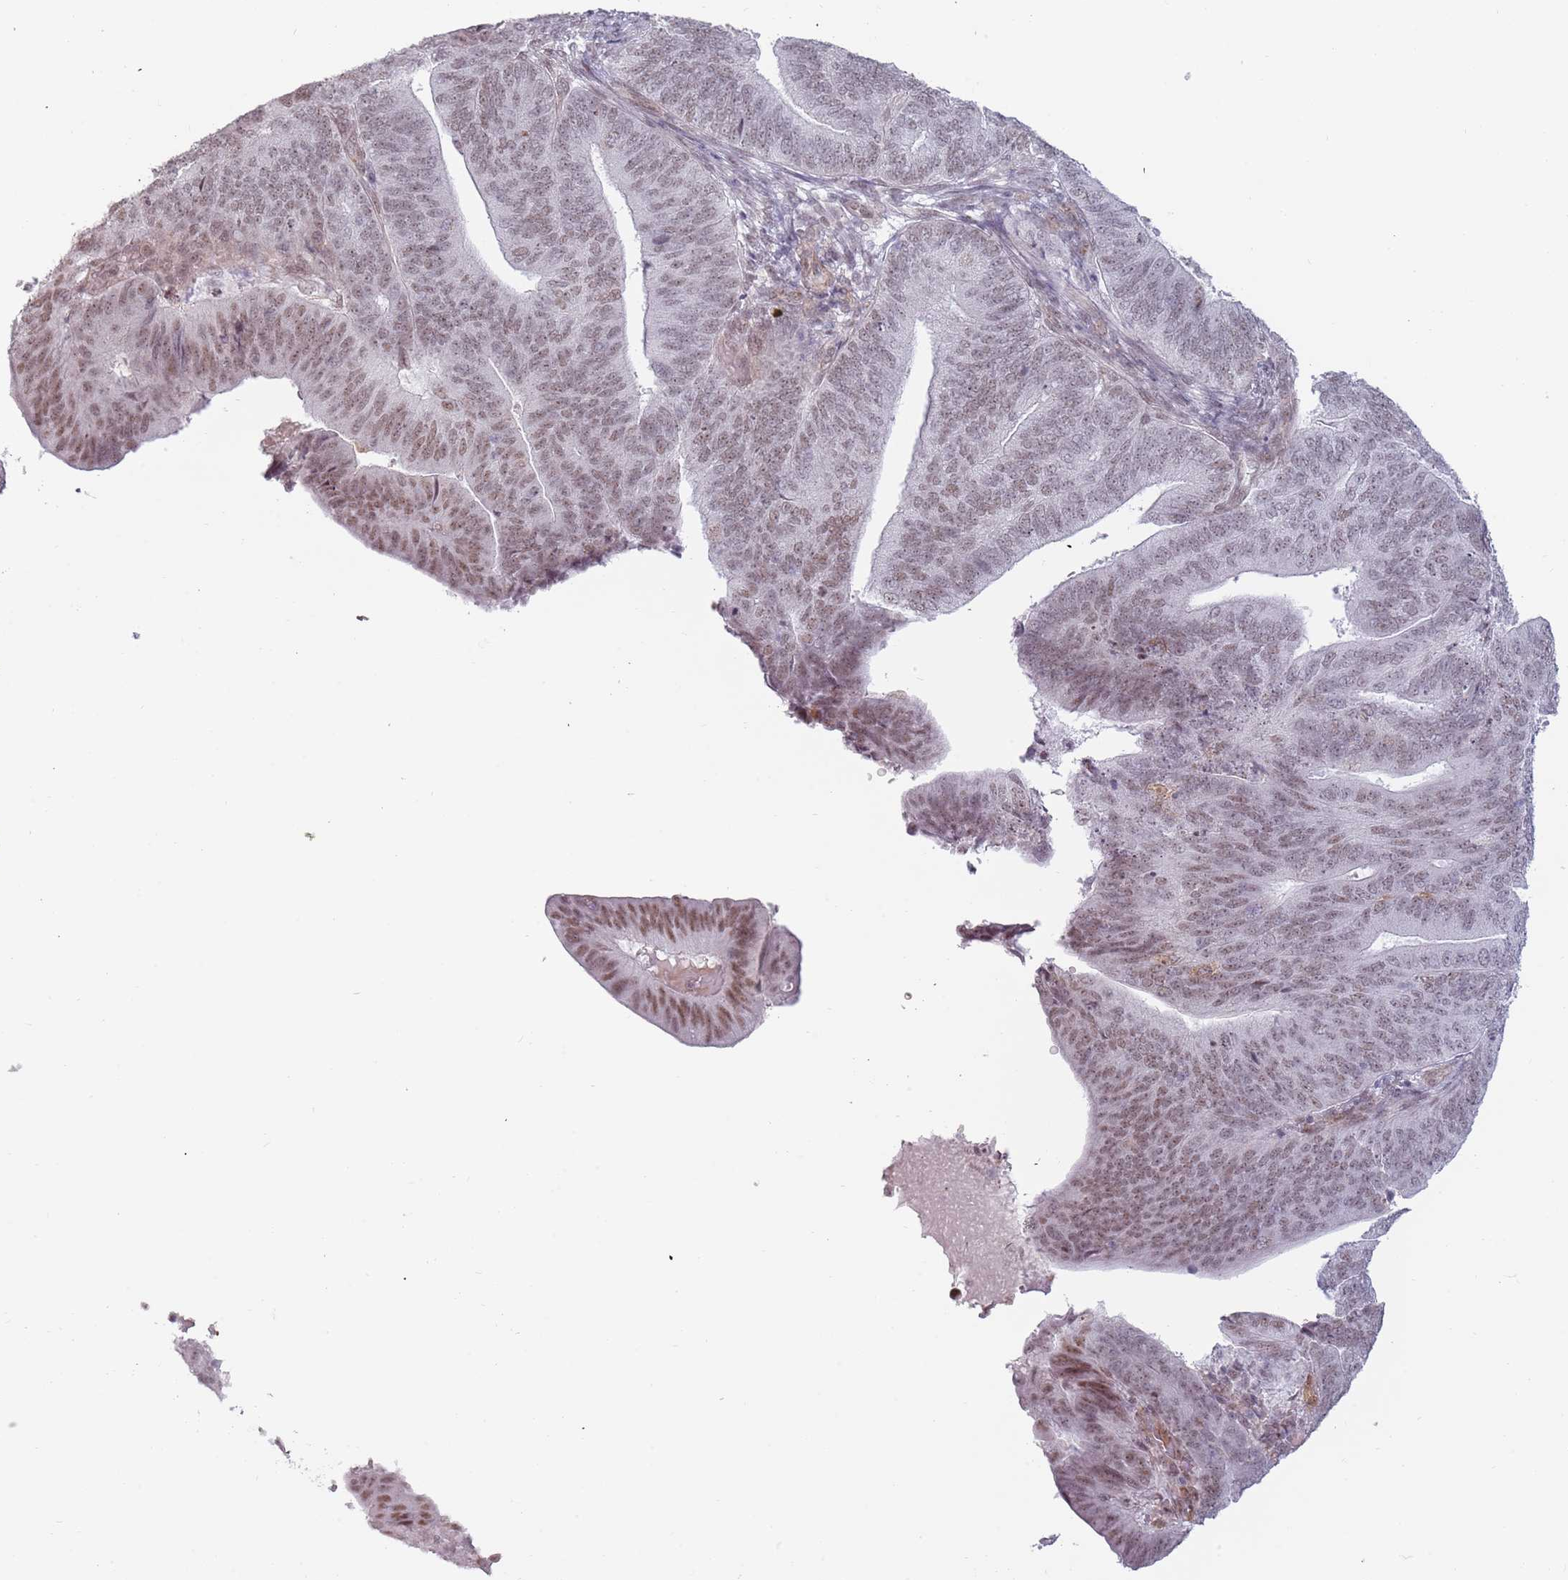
{"staining": {"intensity": "weak", "quantity": "25%-75%", "location": "nuclear"}, "tissue": "endometrial cancer", "cell_type": "Tumor cells", "image_type": "cancer", "snomed": [{"axis": "morphology", "description": "Adenocarcinoma, NOS"}, {"axis": "topography", "description": "Endometrium"}], "caption": "Tumor cells demonstrate weak nuclear staining in about 25%-75% of cells in endometrial cancer (adenocarcinoma). The staining was performed using DAB to visualize the protein expression in brown, while the nuclei were stained in blue with hematoxylin (Magnification: 20x).", "gene": "REXO4", "patient": {"sex": "female", "age": 70}}